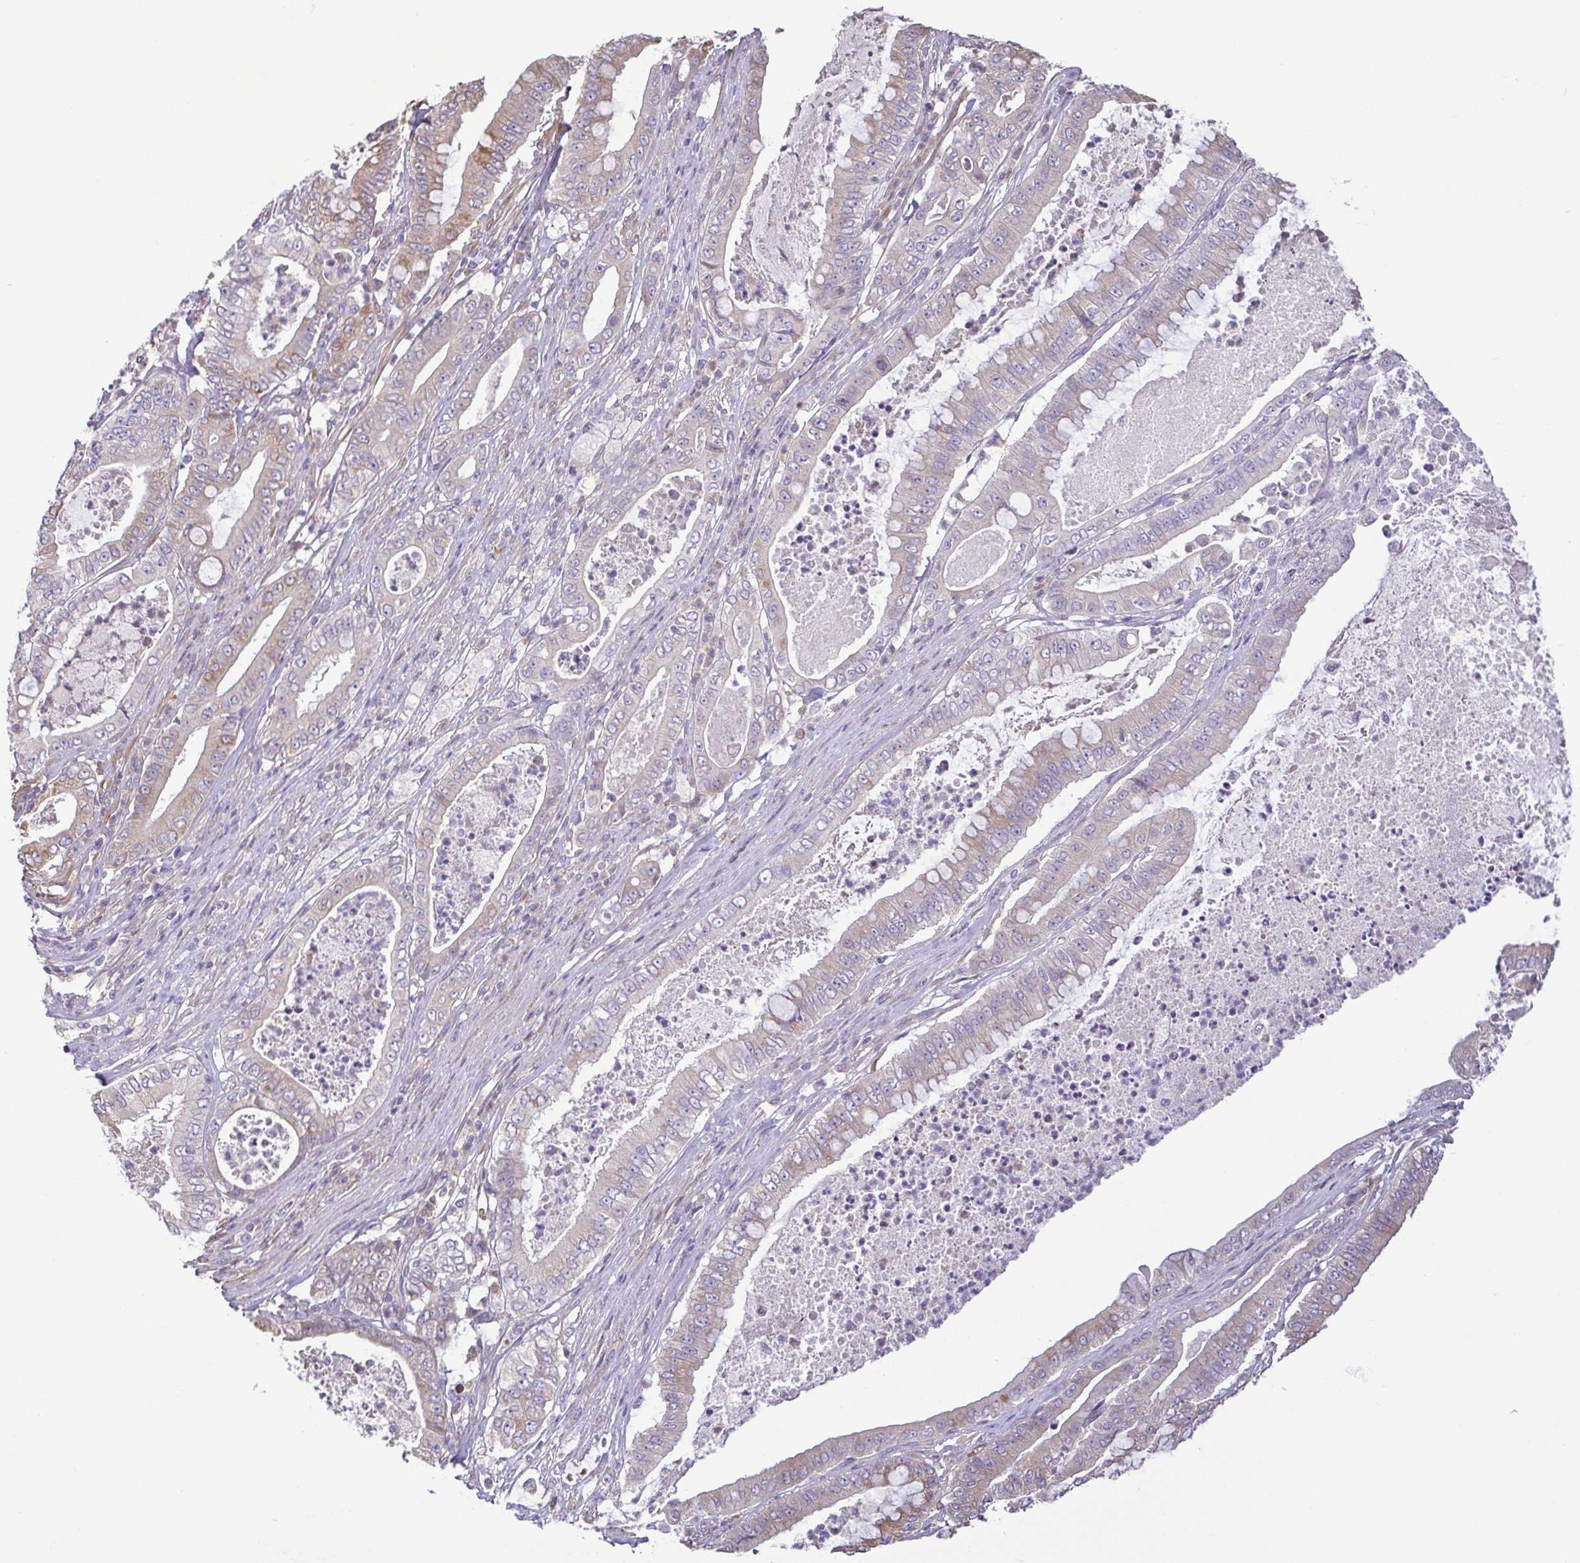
{"staining": {"intensity": "weak", "quantity": "25%-75%", "location": "cytoplasmic/membranous"}, "tissue": "pancreatic cancer", "cell_type": "Tumor cells", "image_type": "cancer", "snomed": [{"axis": "morphology", "description": "Adenocarcinoma, NOS"}, {"axis": "topography", "description": "Pancreas"}], "caption": "Immunohistochemistry histopathology image of human adenocarcinoma (pancreatic) stained for a protein (brown), which demonstrates low levels of weak cytoplasmic/membranous positivity in about 25%-75% of tumor cells.", "gene": "MYL10", "patient": {"sex": "male", "age": 71}}